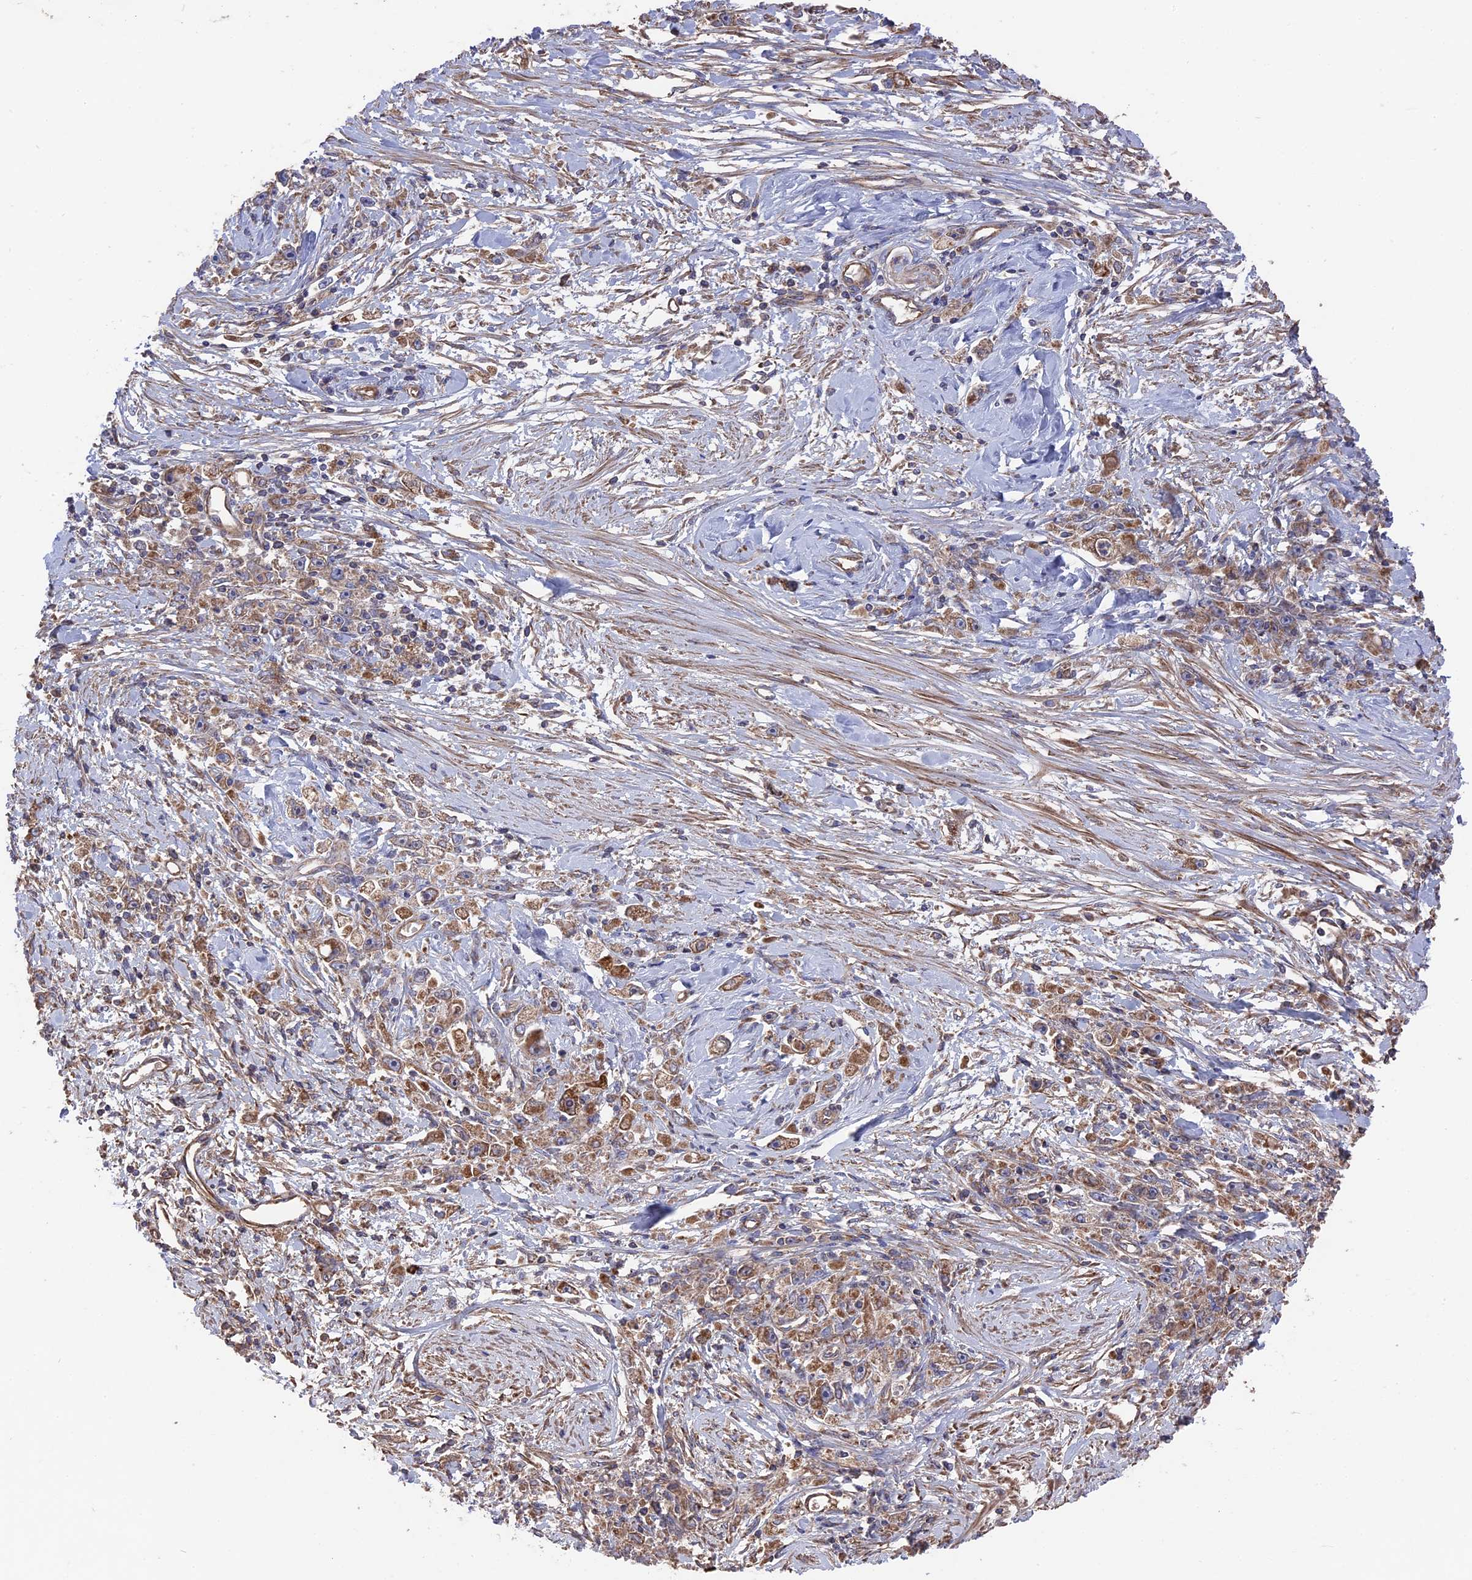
{"staining": {"intensity": "weak", "quantity": "25%-75%", "location": "cytoplasmic/membranous"}, "tissue": "stomach cancer", "cell_type": "Tumor cells", "image_type": "cancer", "snomed": [{"axis": "morphology", "description": "Adenocarcinoma, NOS"}, {"axis": "topography", "description": "Stomach"}], "caption": "About 25%-75% of tumor cells in stomach cancer display weak cytoplasmic/membranous protein staining as visualized by brown immunohistochemical staining.", "gene": "TELO2", "patient": {"sex": "female", "age": 59}}